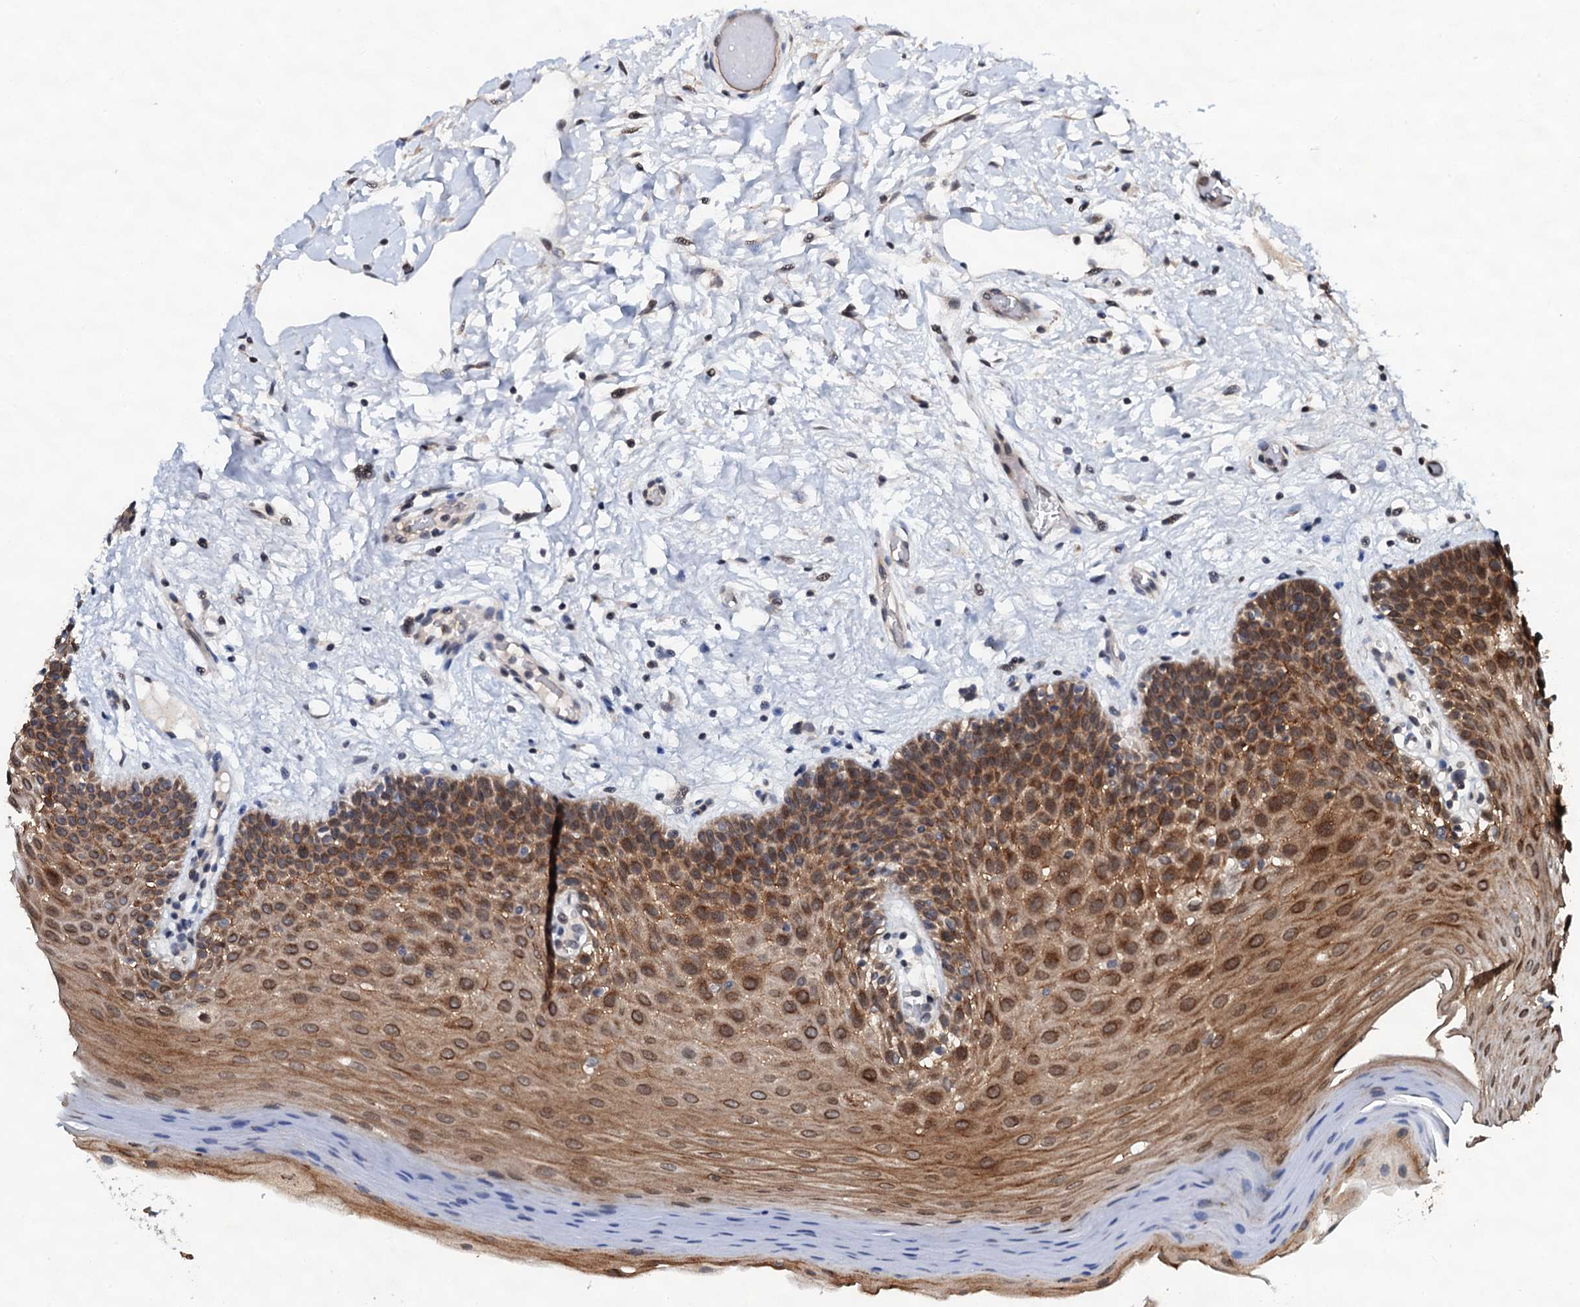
{"staining": {"intensity": "strong", "quantity": ">75%", "location": "cytoplasmic/membranous"}, "tissue": "oral mucosa", "cell_type": "Squamous epithelial cells", "image_type": "normal", "snomed": [{"axis": "morphology", "description": "Normal tissue, NOS"}, {"axis": "topography", "description": "Oral tissue"}, {"axis": "topography", "description": "Tounge, NOS"}], "caption": "Protein staining shows strong cytoplasmic/membranous staining in approximately >75% of squamous epithelial cells in normal oral mucosa.", "gene": "SNTA1", "patient": {"sex": "male", "age": 47}}